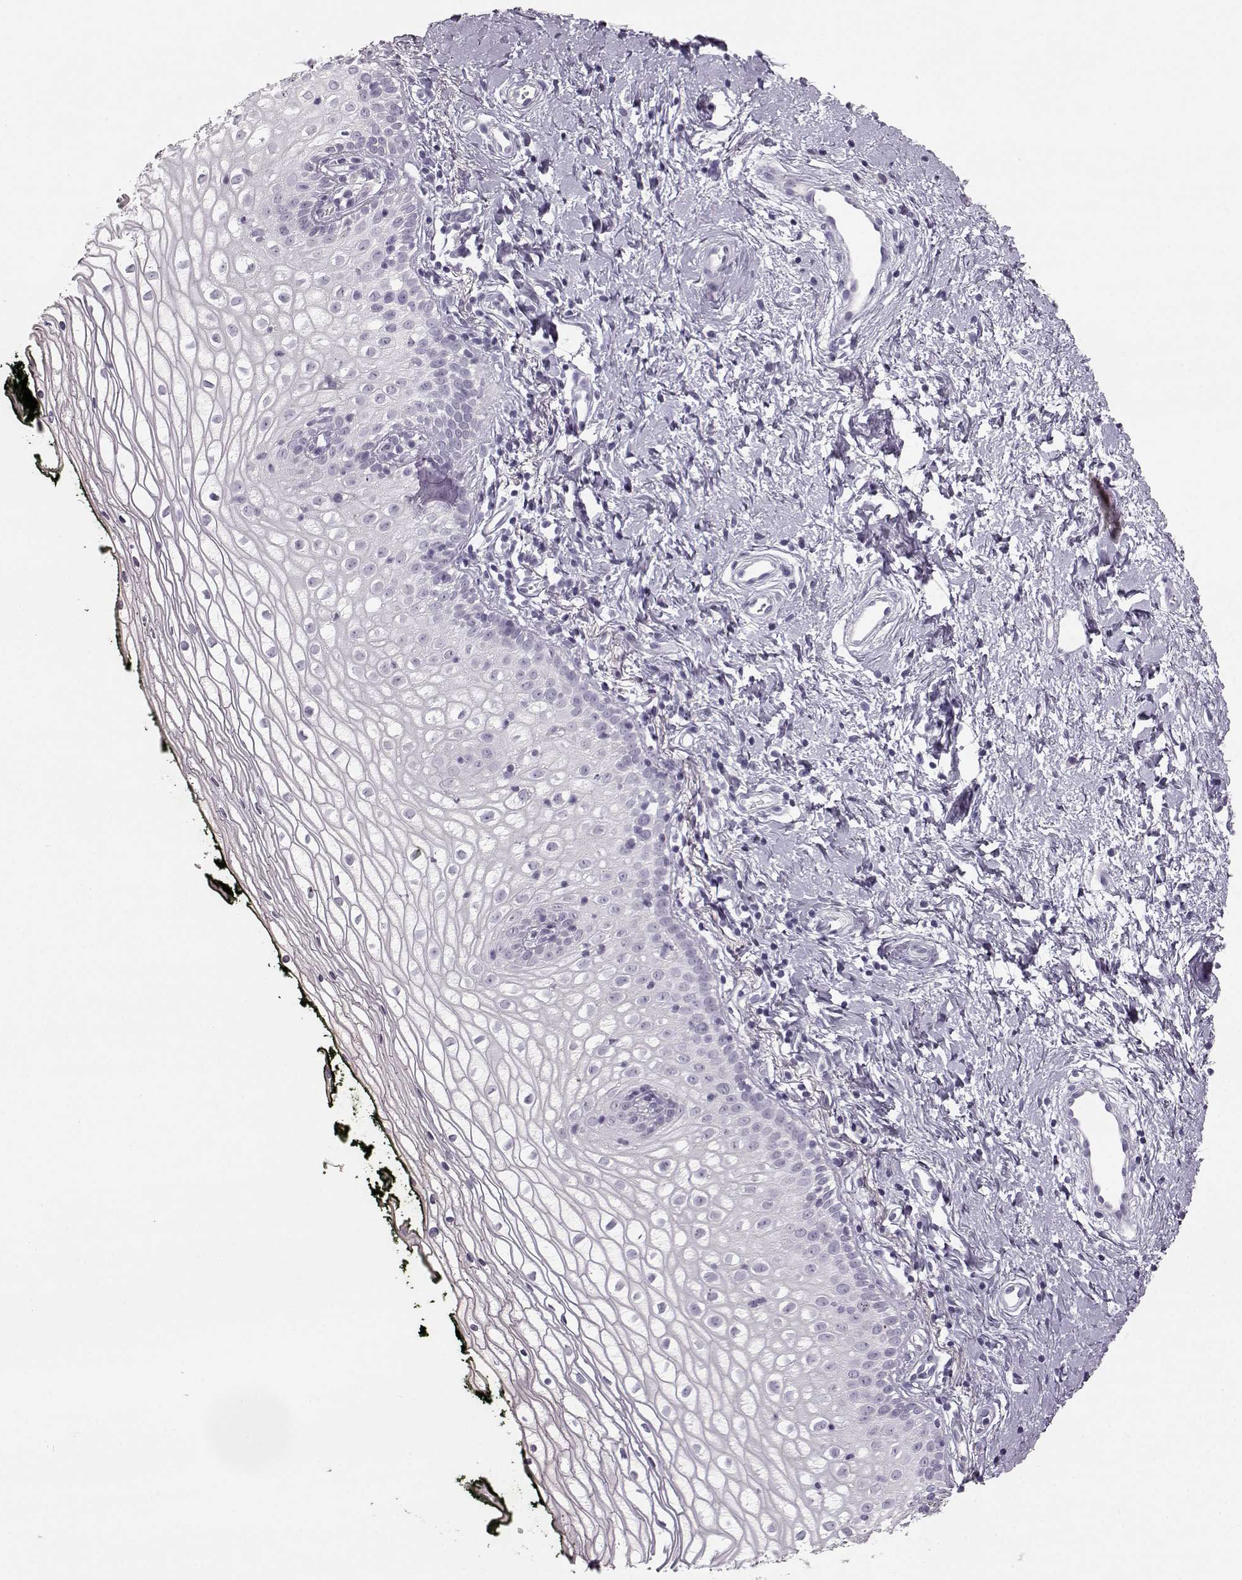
{"staining": {"intensity": "negative", "quantity": "none", "location": "none"}, "tissue": "vagina", "cell_type": "Squamous epithelial cells", "image_type": "normal", "snomed": [{"axis": "morphology", "description": "Normal tissue, NOS"}, {"axis": "topography", "description": "Vagina"}], "caption": "An IHC histopathology image of benign vagina is shown. There is no staining in squamous epithelial cells of vagina. The staining is performed using DAB brown chromogen with nuclei counter-stained in using hematoxylin.", "gene": "BFSP2", "patient": {"sex": "female", "age": 47}}